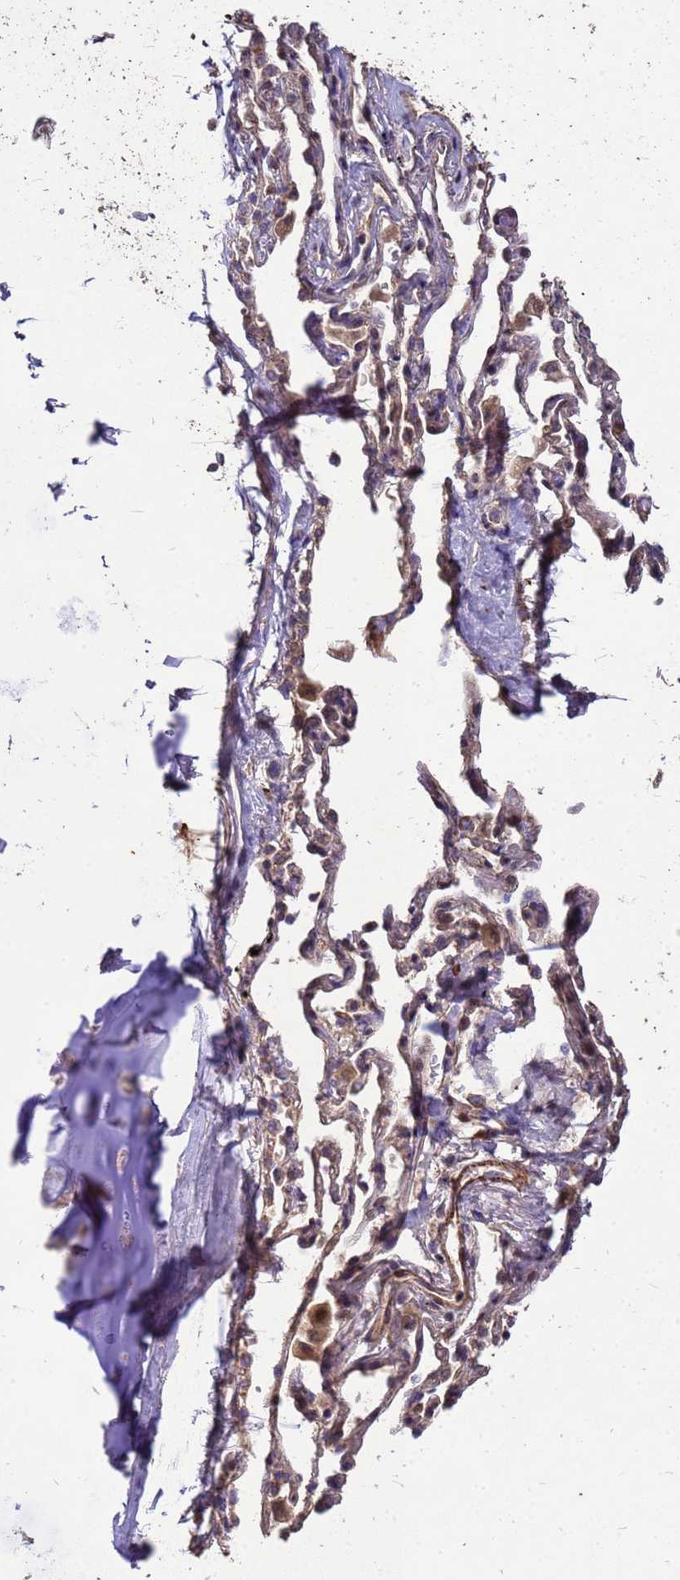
{"staining": {"intensity": "moderate", "quantity": ">75%", "location": "cytoplasmic/membranous"}, "tissue": "bronchus", "cell_type": "Respiratory epithelial cells", "image_type": "normal", "snomed": [{"axis": "morphology", "description": "Normal tissue, NOS"}, {"axis": "topography", "description": "Bronchus"}], "caption": "Respiratory epithelial cells demonstrate medium levels of moderate cytoplasmic/membranous positivity in about >75% of cells in unremarkable bronchus.", "gene": "RSPRY1", "patient": {"sex": "male", "age": 70}}